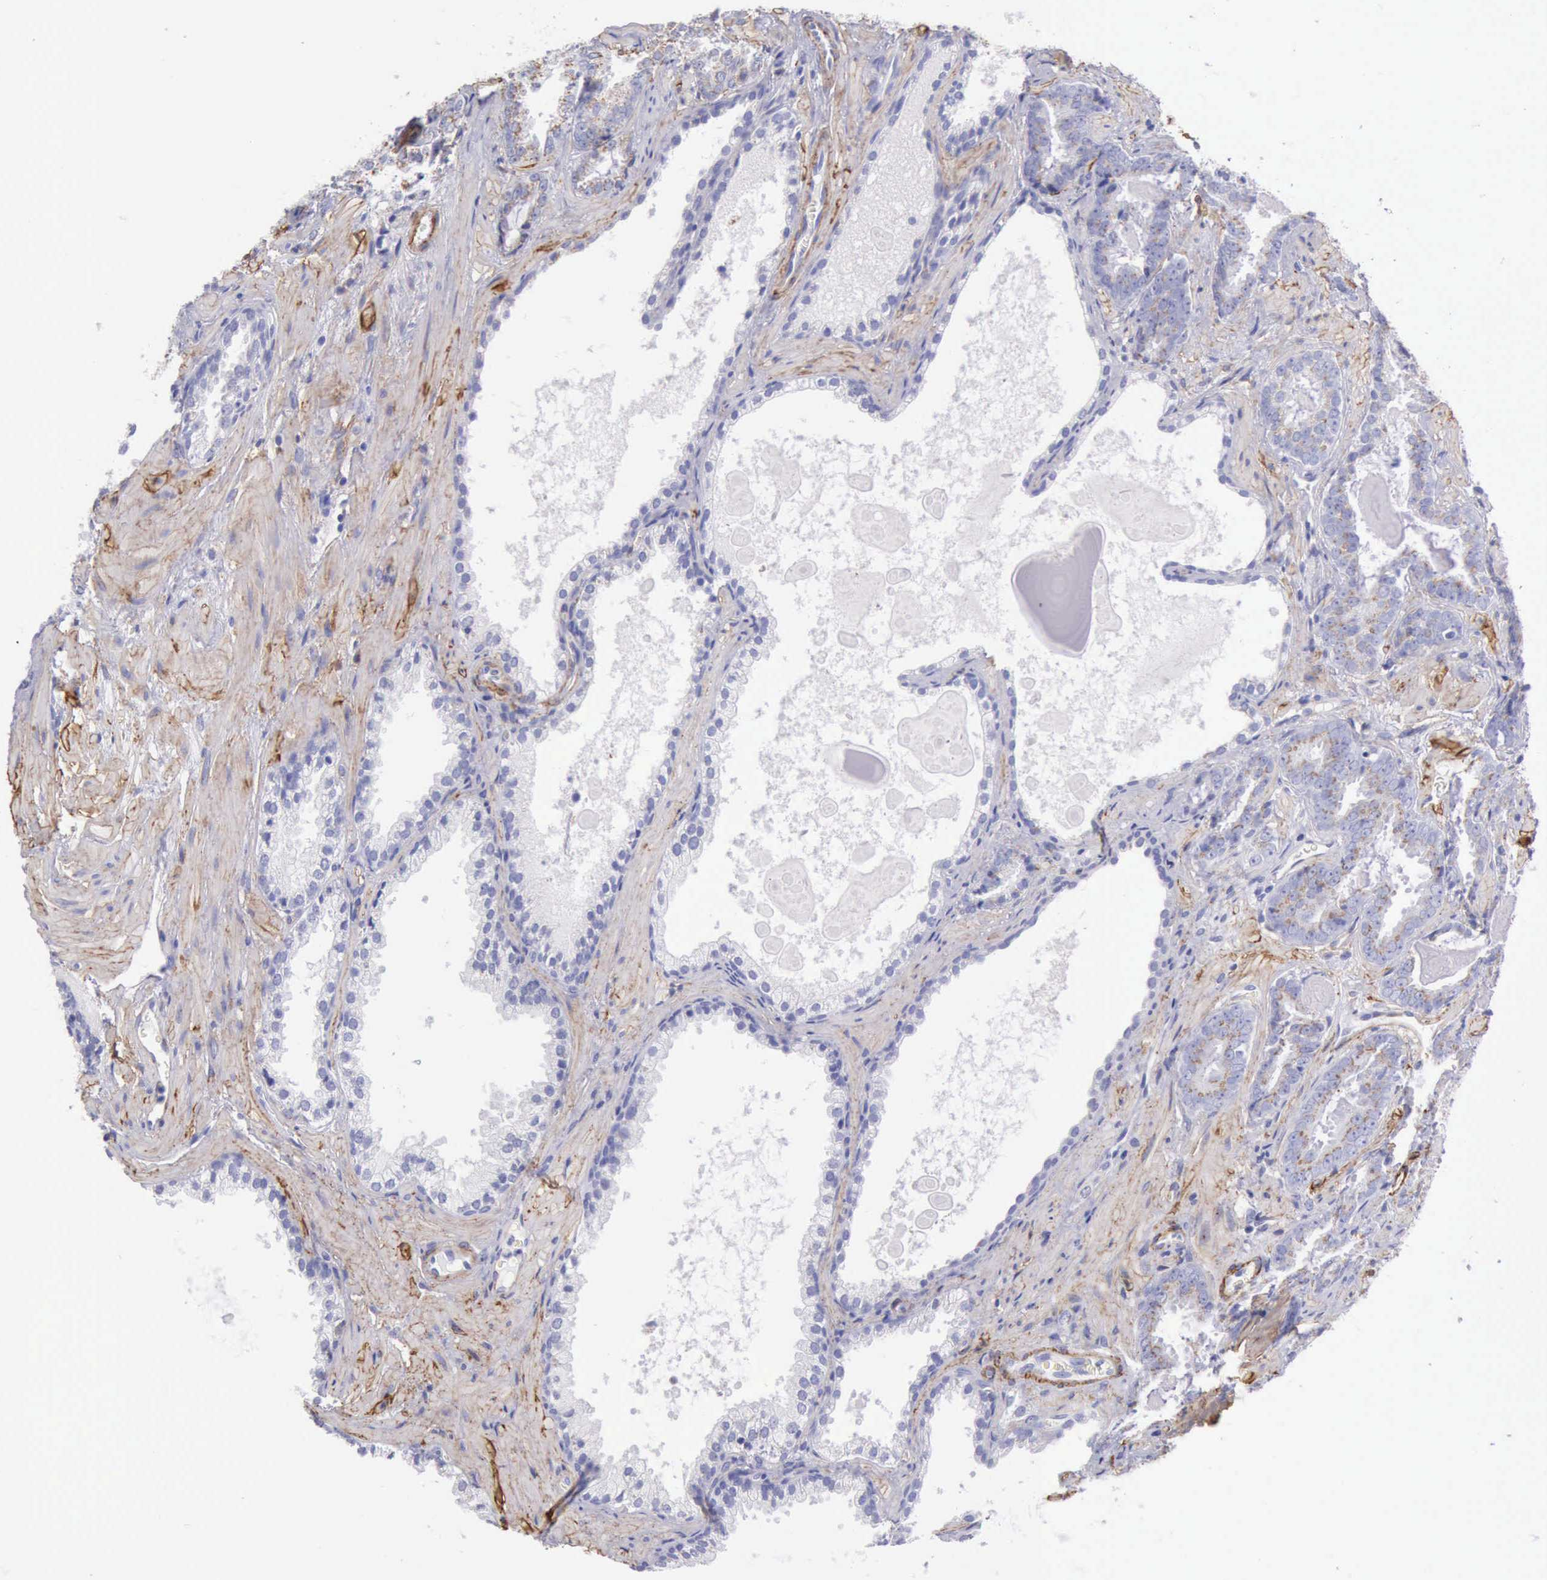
{"staining": {"intensity": "weak", "quantity": ">75%", "location": "cytoplasmic/membranous"}, "tissue": "prostate cancer", "cell_type": "Tumor cells", "image_type": "cancer", "snomed": [{"axis": "morphology", "description": "Adenocarcinoma, Medium grade"}, {"axis": "topography", "description": "Prostate"}], "caption": "An image of human medium-grade adenocarcinoma (prostate) stained for a protein demonstrates weak cytoplasmic/membranous brown staining in tumor cells. (Stains: DAB in brown, nuclei in blue, Microscopy: brightfield microscopy at high magnification).", "gene": "AOC3", "patient": {"sex": "male", "age": 64}}